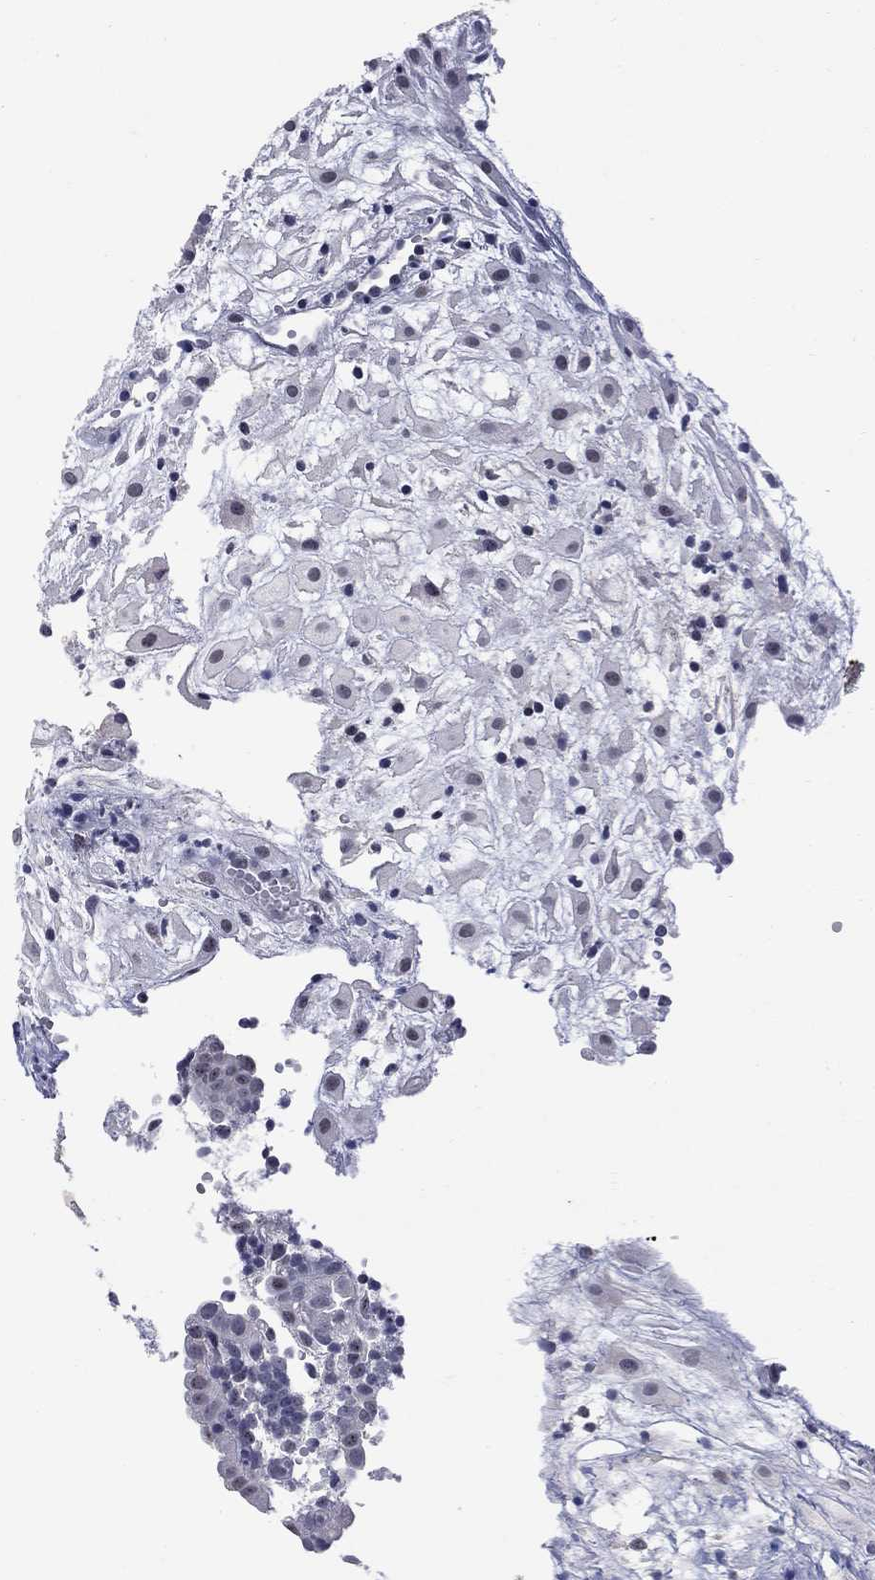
{"staining": {"intensity": "negative", "quantity": "none", "location": "none"}, "tissue": "placenta", "cell_type": "Decidual cells", "image_type": "normal", "snomed": [{"axis": "morphology", "description": "Normal tissue, NOS"}, {"axis": "topography", "description": "Placenta"}], "caption": "A histopathology image of human placenta is negative for staining in decidual cells. Brightfield microscopy of immunohistochemistry (IHC) stained with DAB (brown) and hematoxylin (blue), captured at high magnification.", "gene": "SLC51A", "patient": {"sex": "female", "age": 24}}